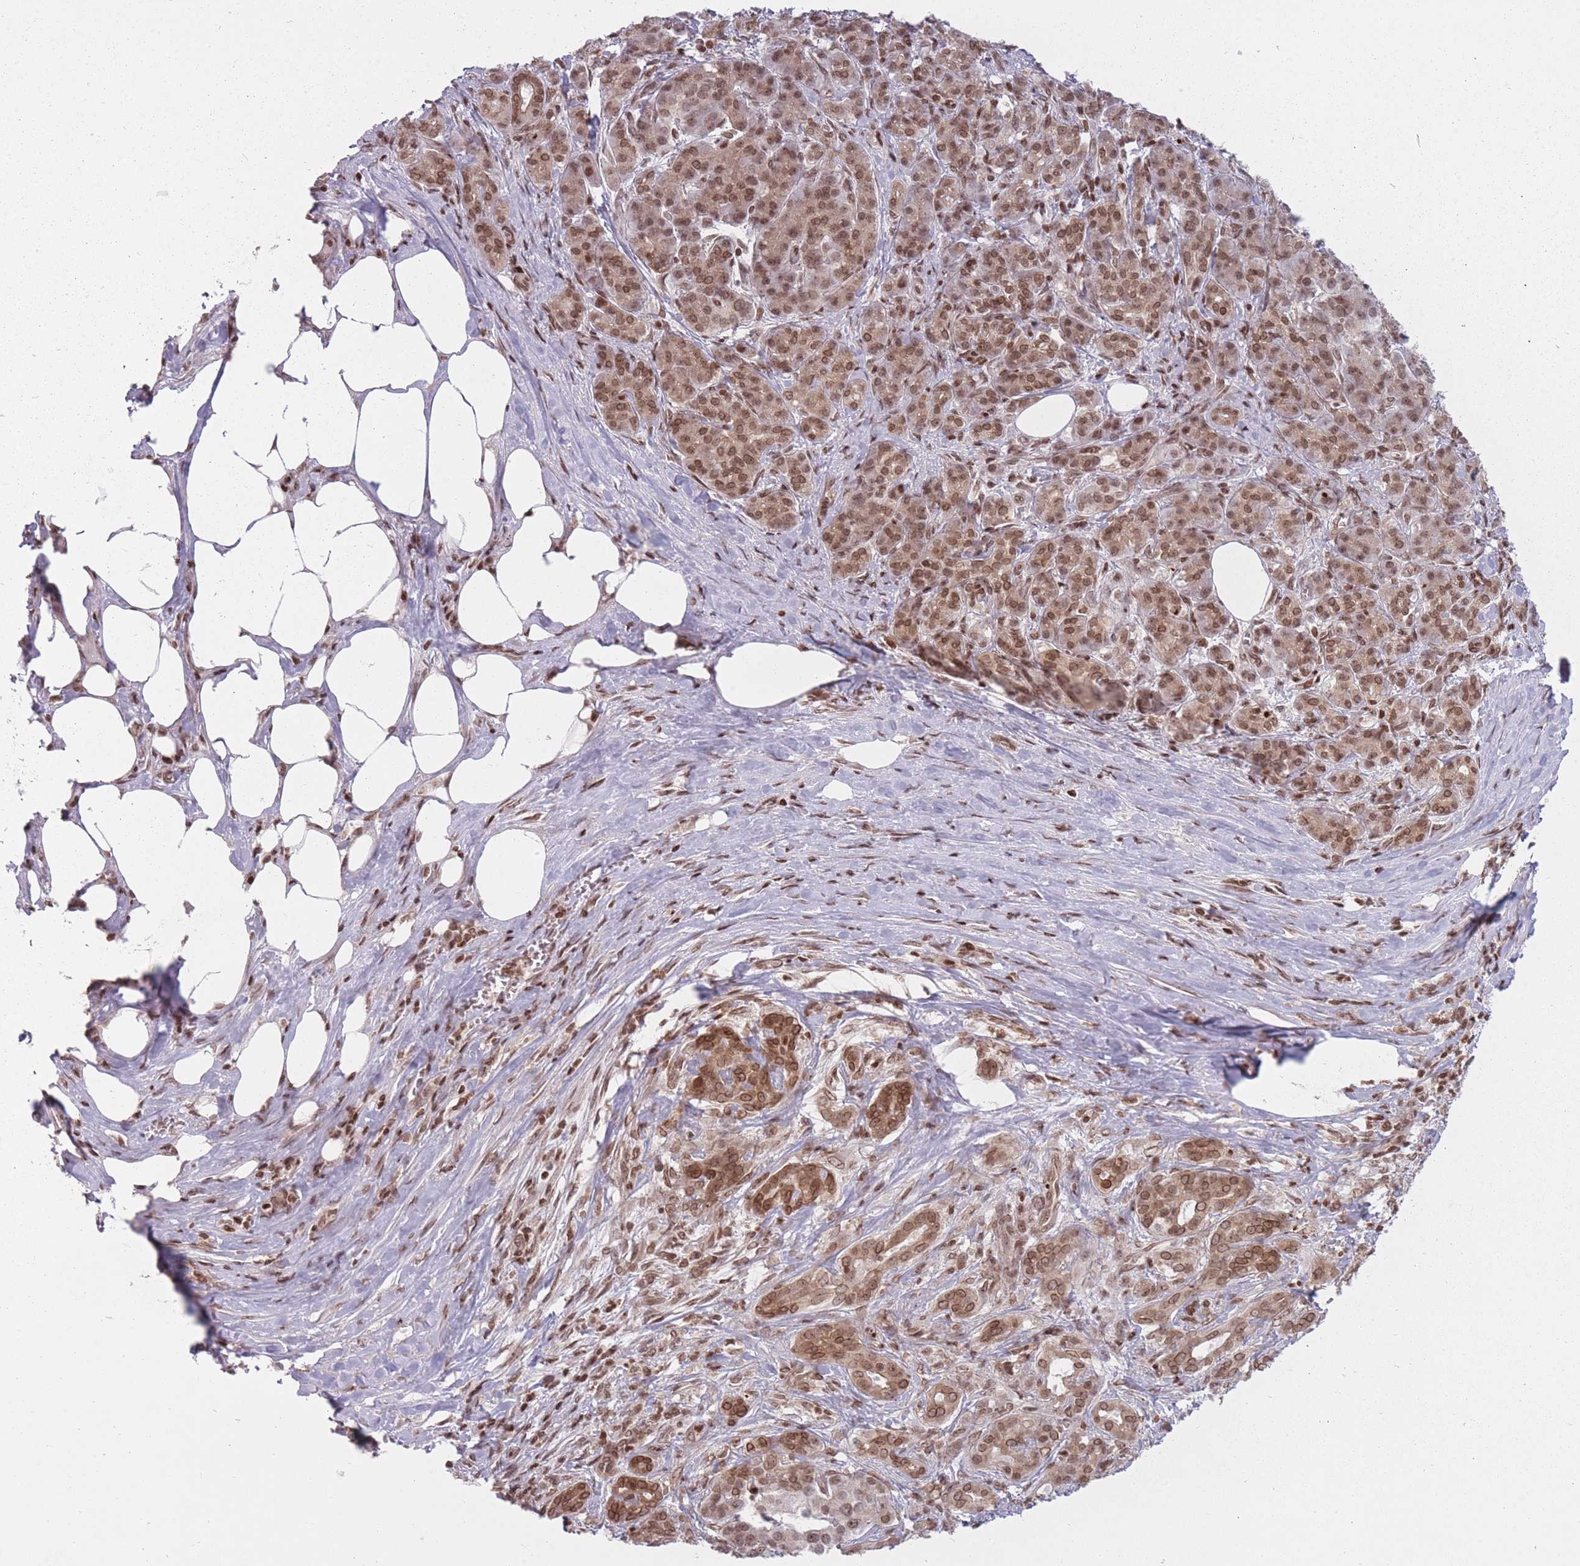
{"staining": {"intensity": "moderate", "quantity": ">75%", "location": "cytoplasmic/membranous,nuclear"}, "tissue": "pancreatic cancer", "cell_type": "Tumor cells", "image_type": "cancer", "snomed": [{"axis": "morphology", "description": "Adenocarcinoma, NOS"}, {"axis": "topography", "description": "Pancreas"}], "caption": "Adenocarcinoma (pancreatic) stained with a brown dye exhibits moderate cytoplasmic/membranous and nuclear positive staining in approximately >75% of tumor cells.", "gene": "TMC6", "patient": {"sex": "male", "age": 57}}